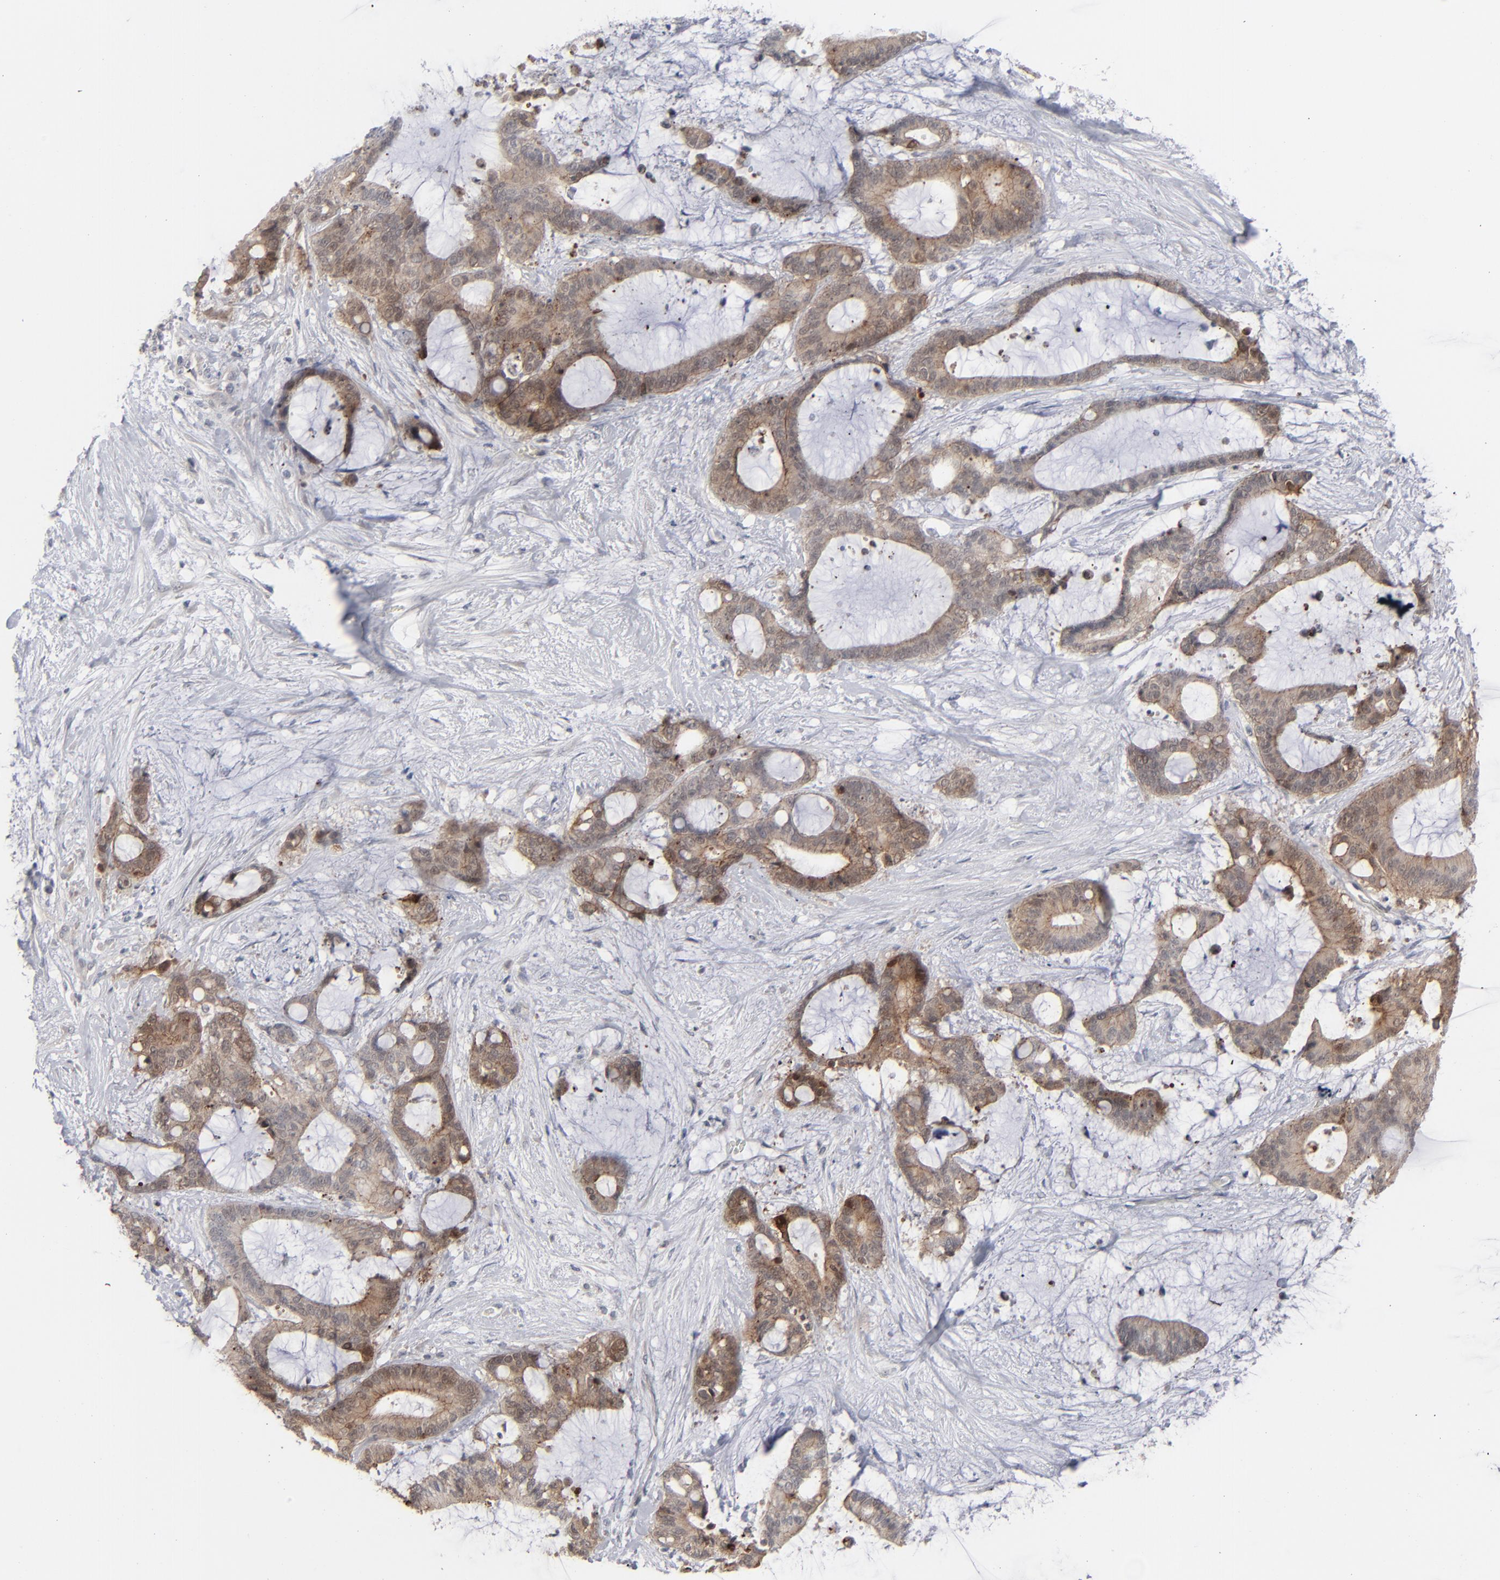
{"staining": {"intensity": "moderate", "quantity": ">75%", "location": "cytoplasmic/membranous"}, "tissue": "liver cancer", "cell_type": "Tumor cells", "image_type": "cancer", "snomed": [{"axis": "morphology", "description": "Cholangiocarcinoma"}, {"axis": "topography", "description": "Liver"}], "caption": "Immunohistochemical staining of human cholangiocarcinoma (liver) shows medium levels of moderate cytoplasmic/membranous protein expression in about >75% of tumor cells. The staining was performed using DAB to visualize the protein expression in brown, while the nuclei were stained in blue with hematoxylin (Magnification: 20x).", "gene": "POF1B", "patient": {"sex": "female", "age": 73}}